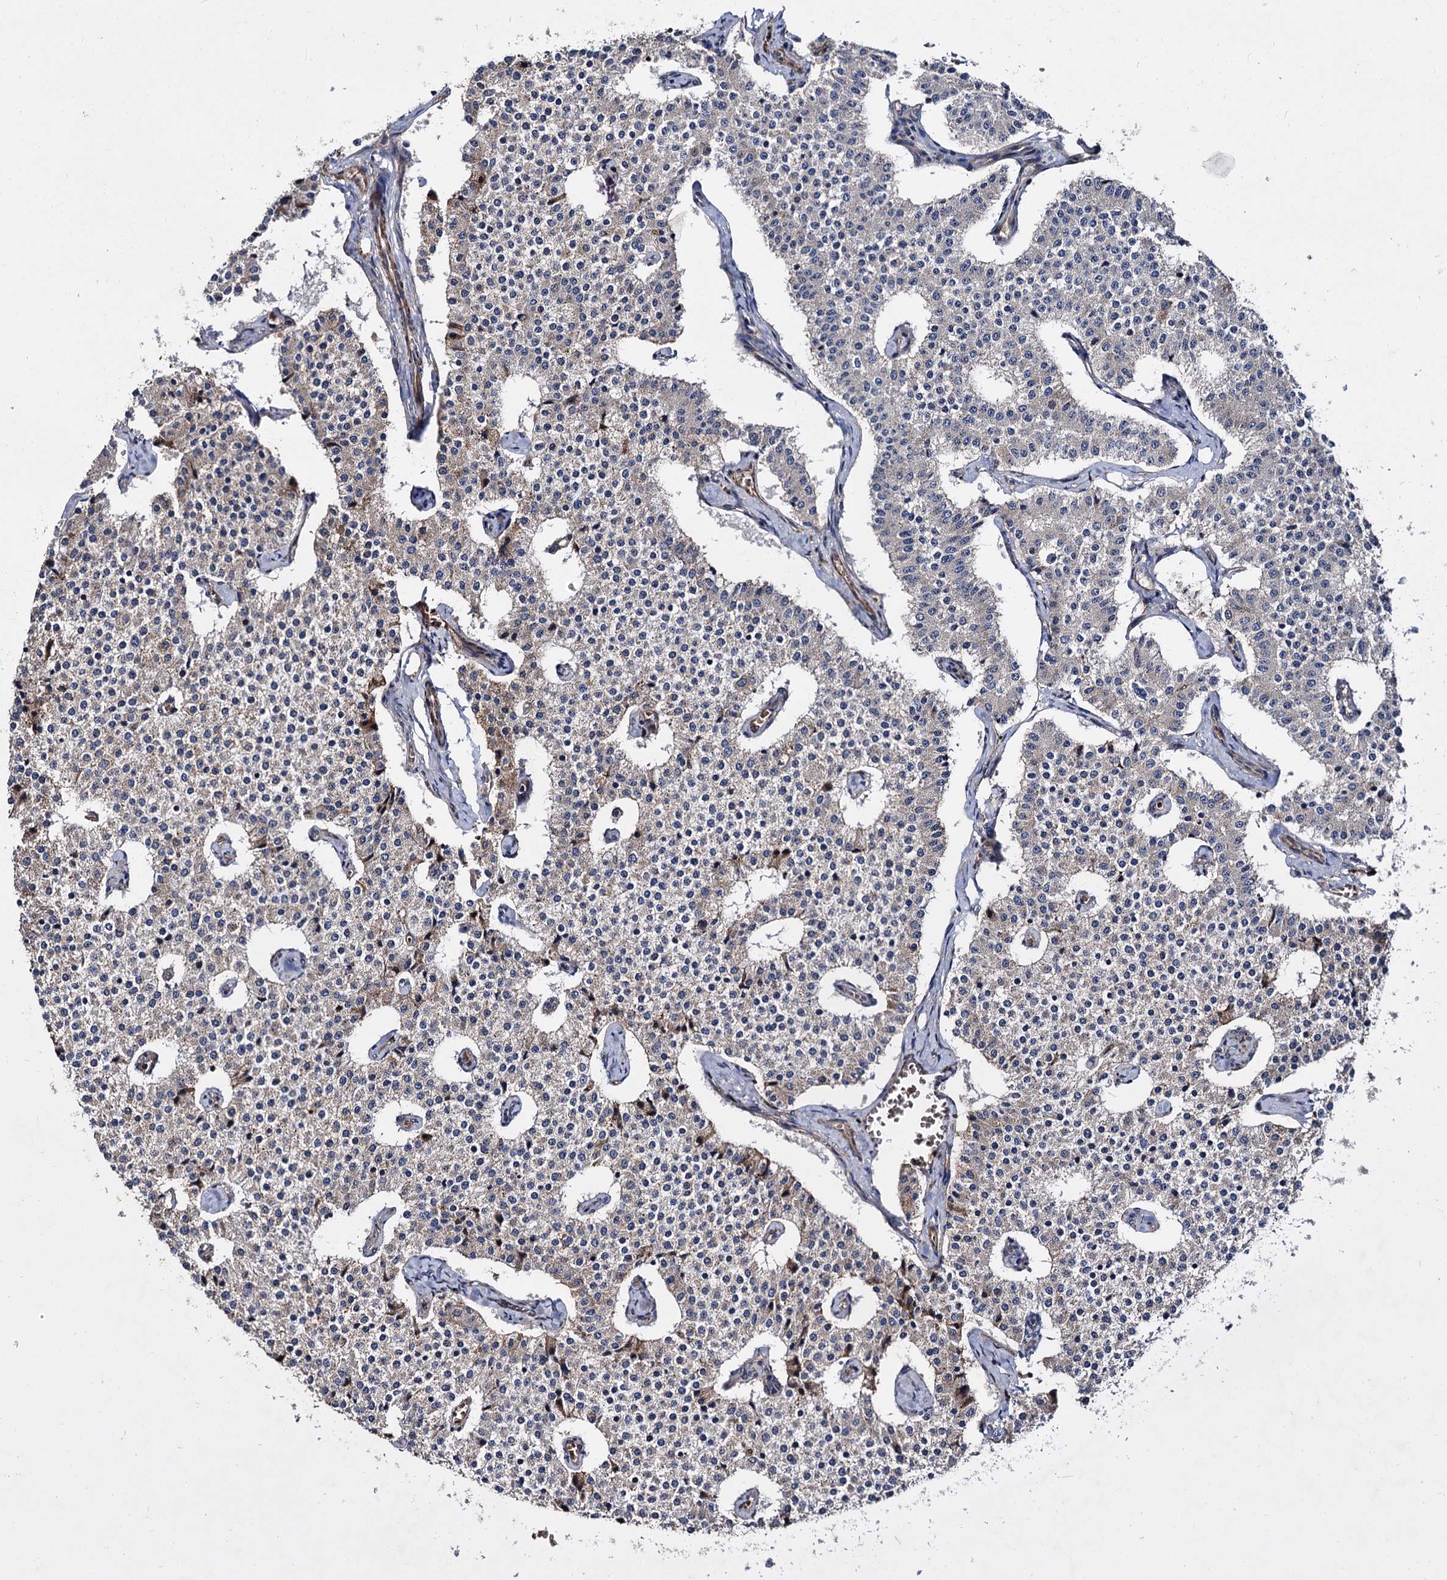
{"staining": {"intensity": "negative", "quantity": "none", "location": "none"}, "tissue": "carcinoid", "cell_type": "Tumor cells", "image_type": "cancer", "snomed": [{"axis": "morphology", "description": "Carcinoid, malignant, NOS"}, {"axis": "topography", "description": "Colon"}], "caption": "Immunohistochemistry (IHC) histopathology image of carcinoid (malignant) stained for a protein (brown), which reveals no positivity in tumor cells.", "gene": "ISM2", "patient": {"sex": "female", "age": 52}}